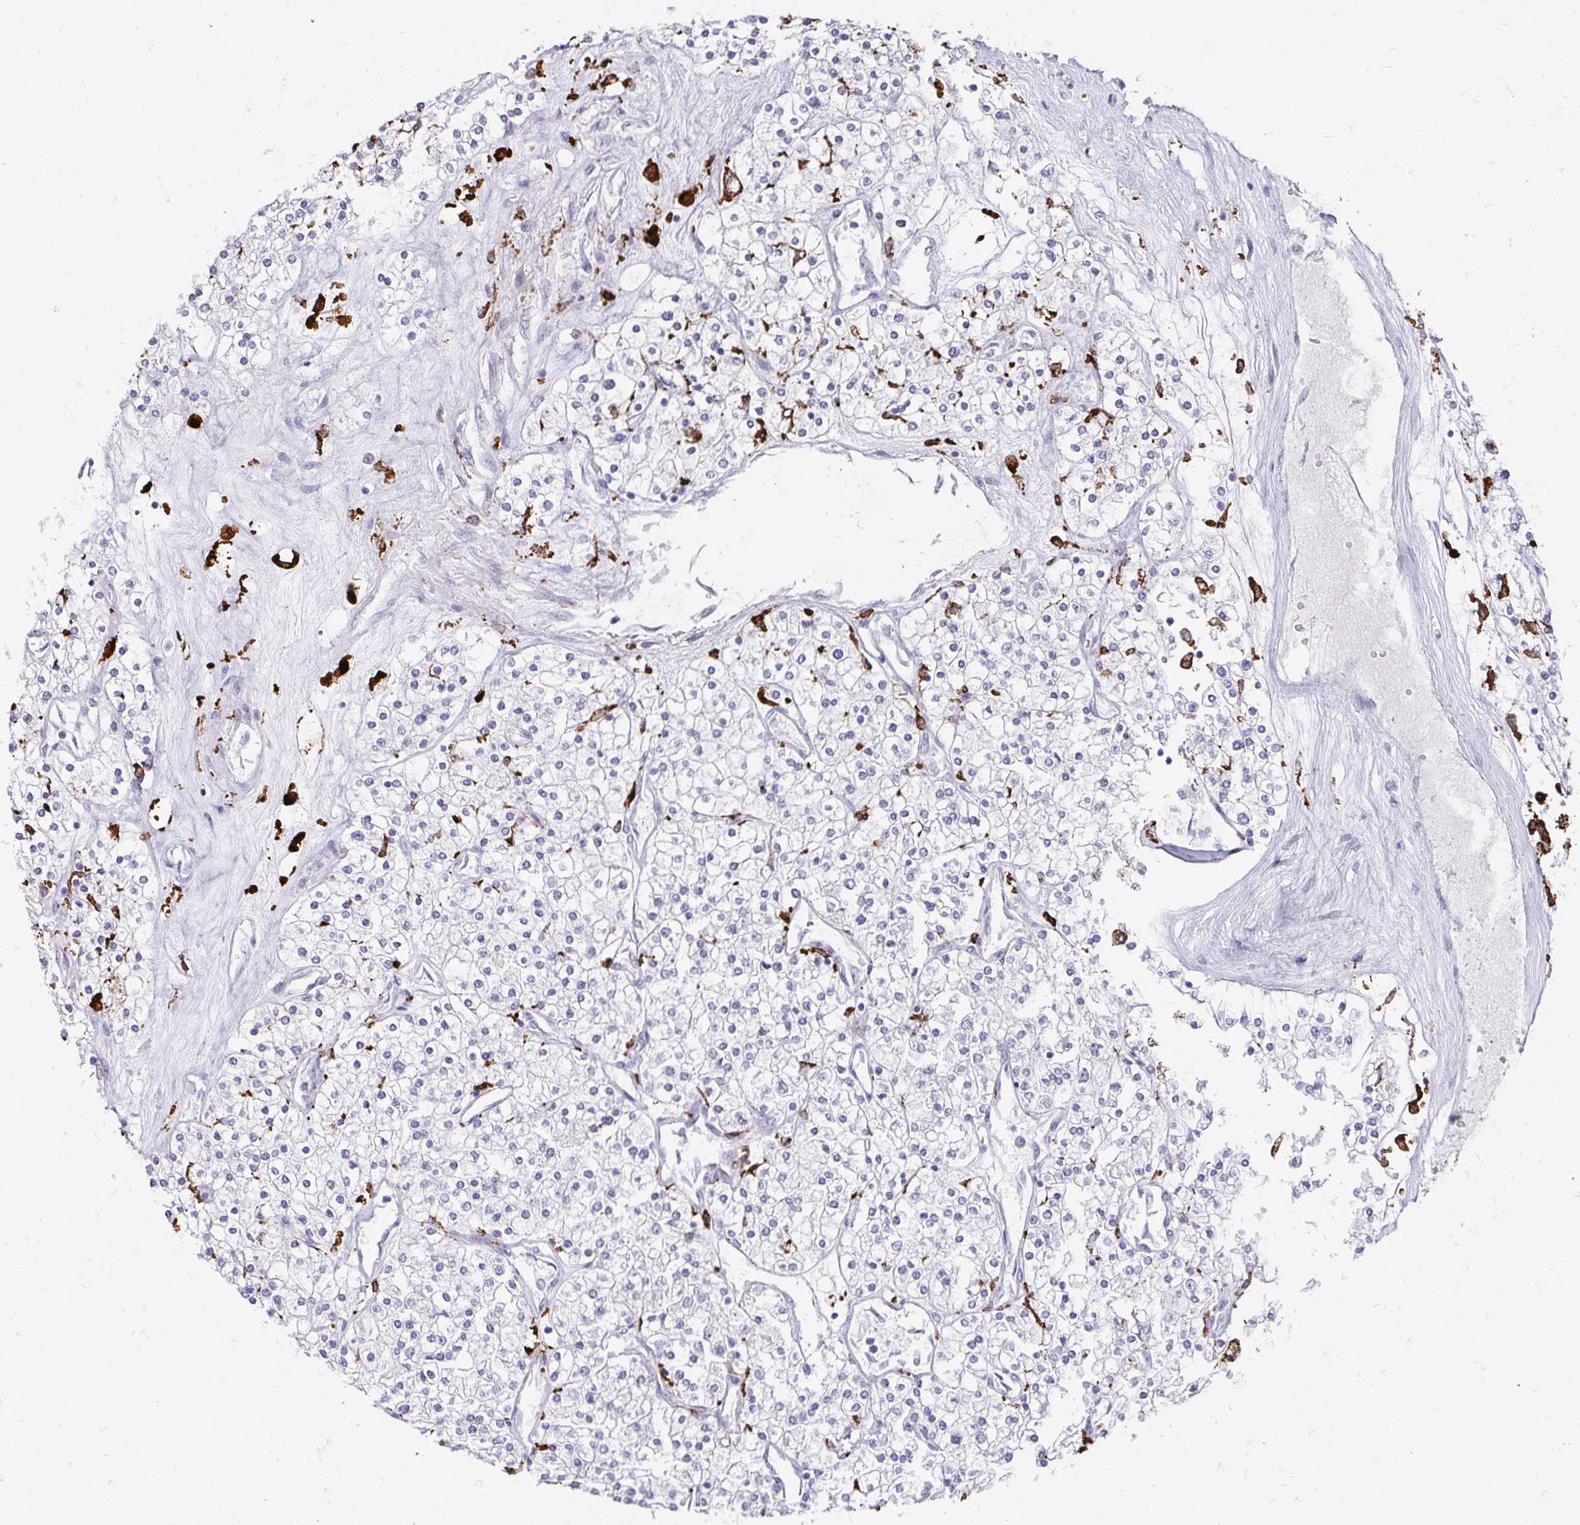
{"staining": {"intensity": "negative", "quantity": "none", "location": "none"}, "tissue": "renal cancer", "cell_type": "Tumor cells", "image_type": "cancer", "snomed": [{"axis": "morphology", "description": "Adenocarcinoma, NOS"}, {"axis": "topography", "description": "Kidney"}], "caption": "This is an immunohistochemistry photomicrograph of renal adenocarcinoma. There is no staining in tumor cells.", "gene": "CD163", "patient": {"sex": "male", "age": 80}}